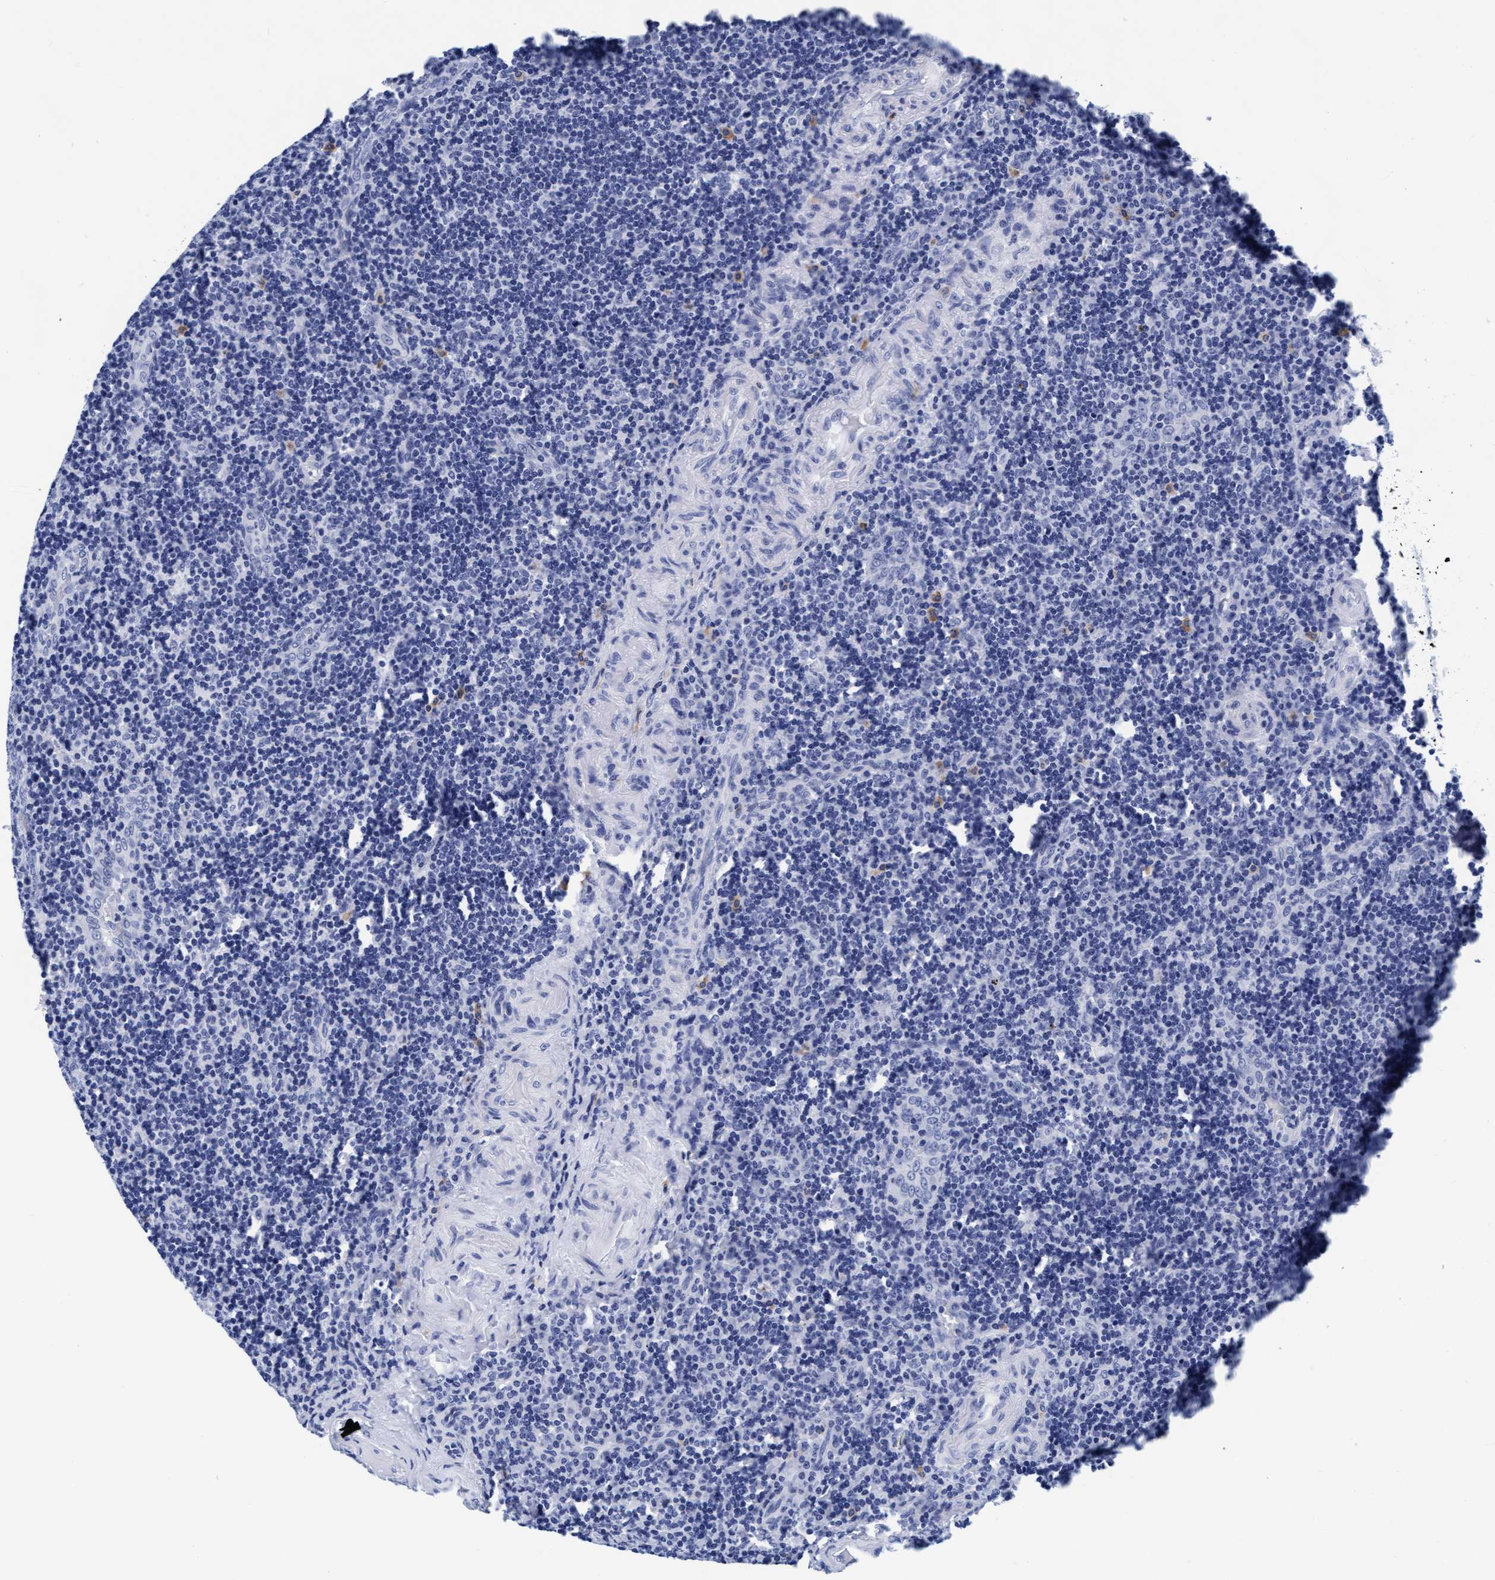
{"staining": {"intensity": "negative", "quantity": "none", "location": "none"}, "tissue": "lymphoma", "cell_type": "Tumor cells", "image_type": "cancer", "snomed": [{"axis": "morphology", "description": "Malignant lymphoma, non-Hodgkin's type, High grade"}, {"axis": "topography", "description": "Tonsil"}], "caption": "DAB (3,3'-diaminobenzidine) immunohistochemical staining of high-grade malignant lymphoma, non-Hodgkin's type exhibits no significant expression in tumor cells.", "gene": "ARSG", "patient": {"sex": "female", "age": 36}}